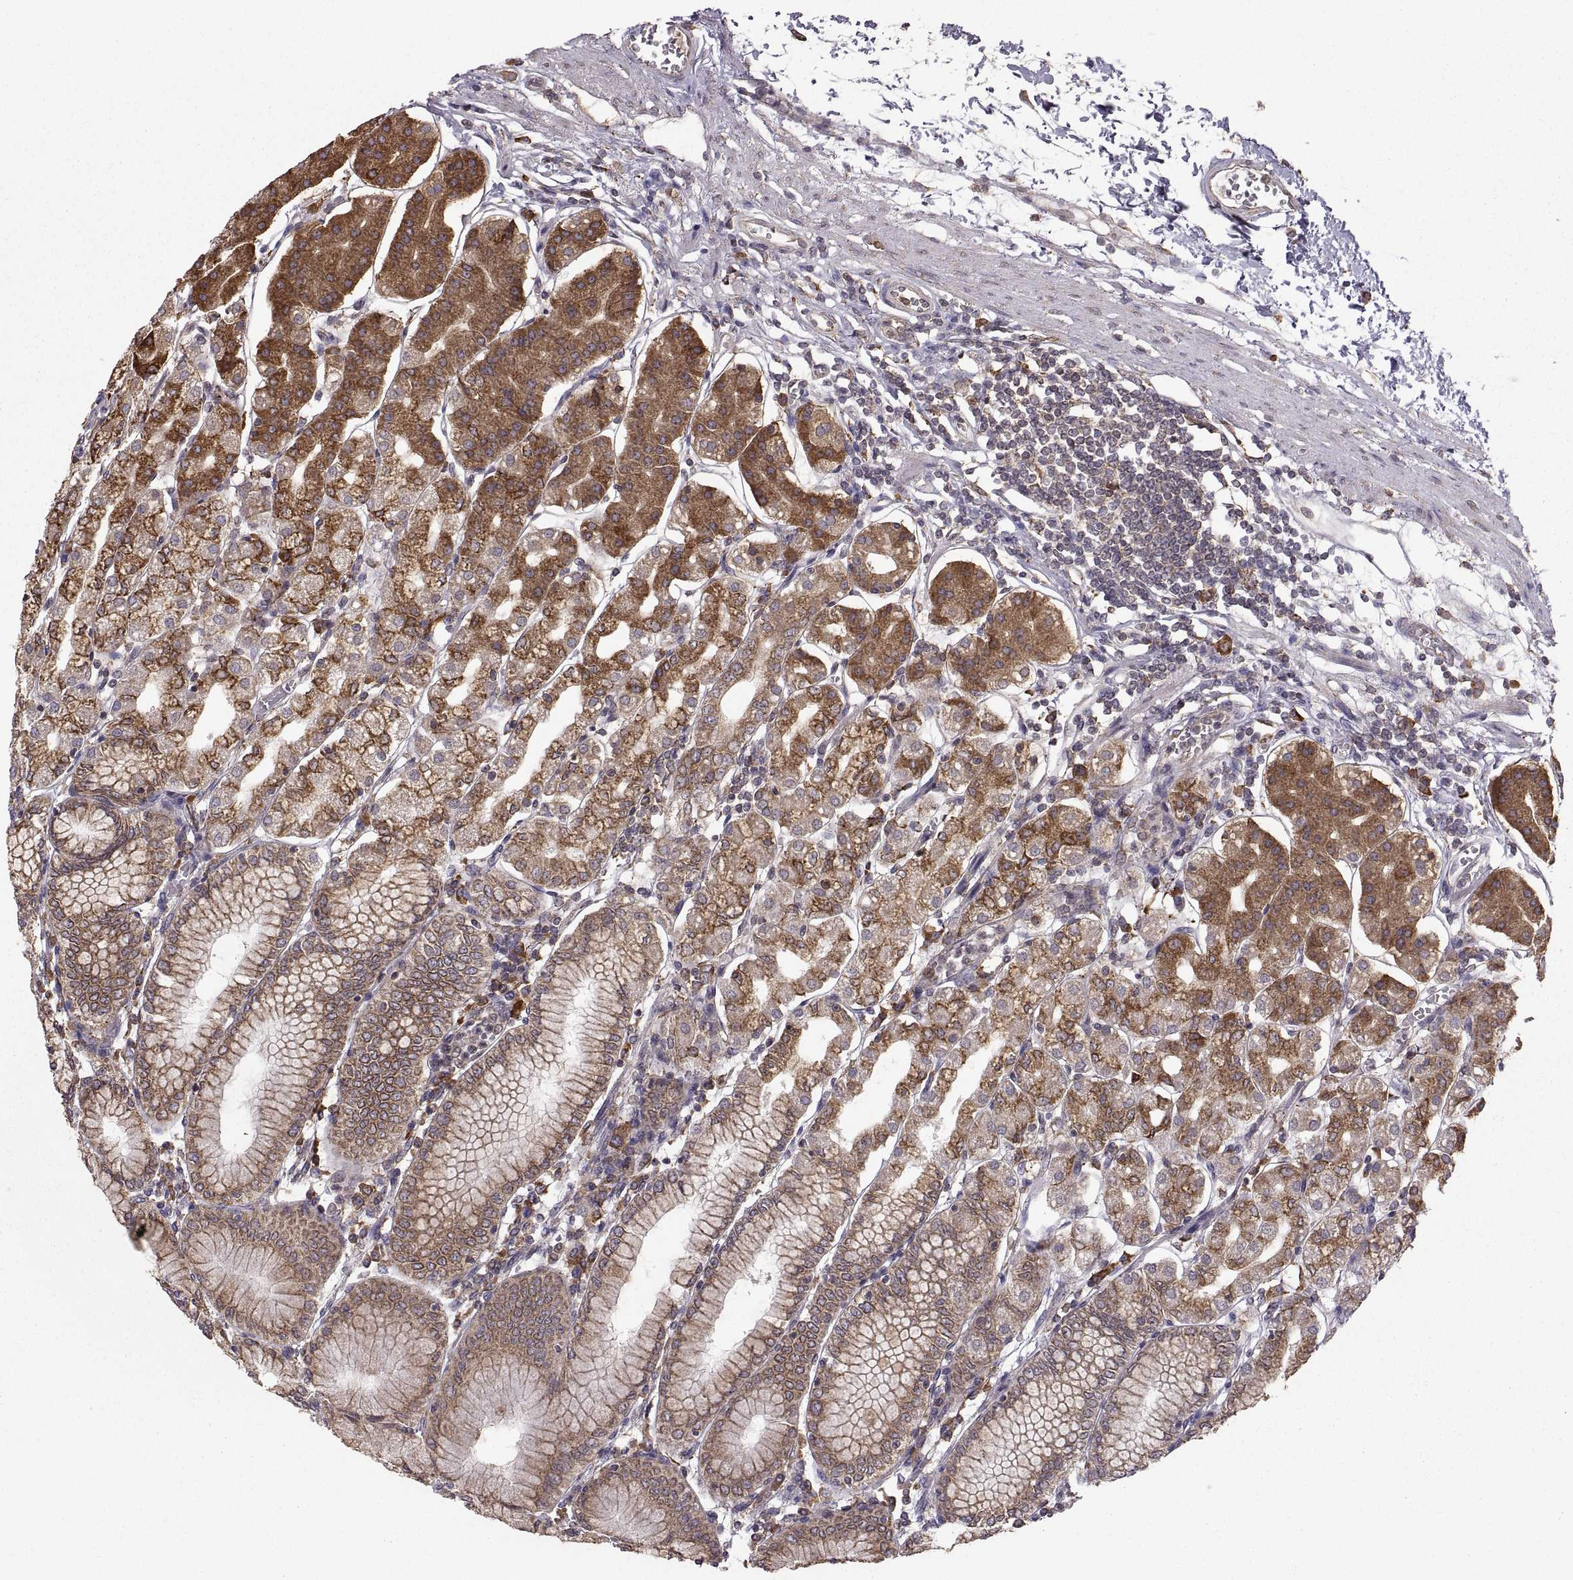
{"staining": {"intensity": "moderate", "quantity": "25%-75%", "location": "cytoplasmic/membranous"}, "tissue": "stomach", "cell_type": "Glandular cells", "image_type": "normal", "snomed": [{"axis": "morphology", "description": "Normal tissue, NOS"}, {"axis": "topography", "description": "Skeletal muscle"}, {"axis": "topography", "description": "Stomach"}], "caption": "Stomach stained with DAB immunohistochemistry exhibits medium levels of moderate cytoplasmic/membranous positivity in about 25%-75% of glandular cells.", "gene": "PDIA3", "patient": {"sex": "female", "age": 57}}